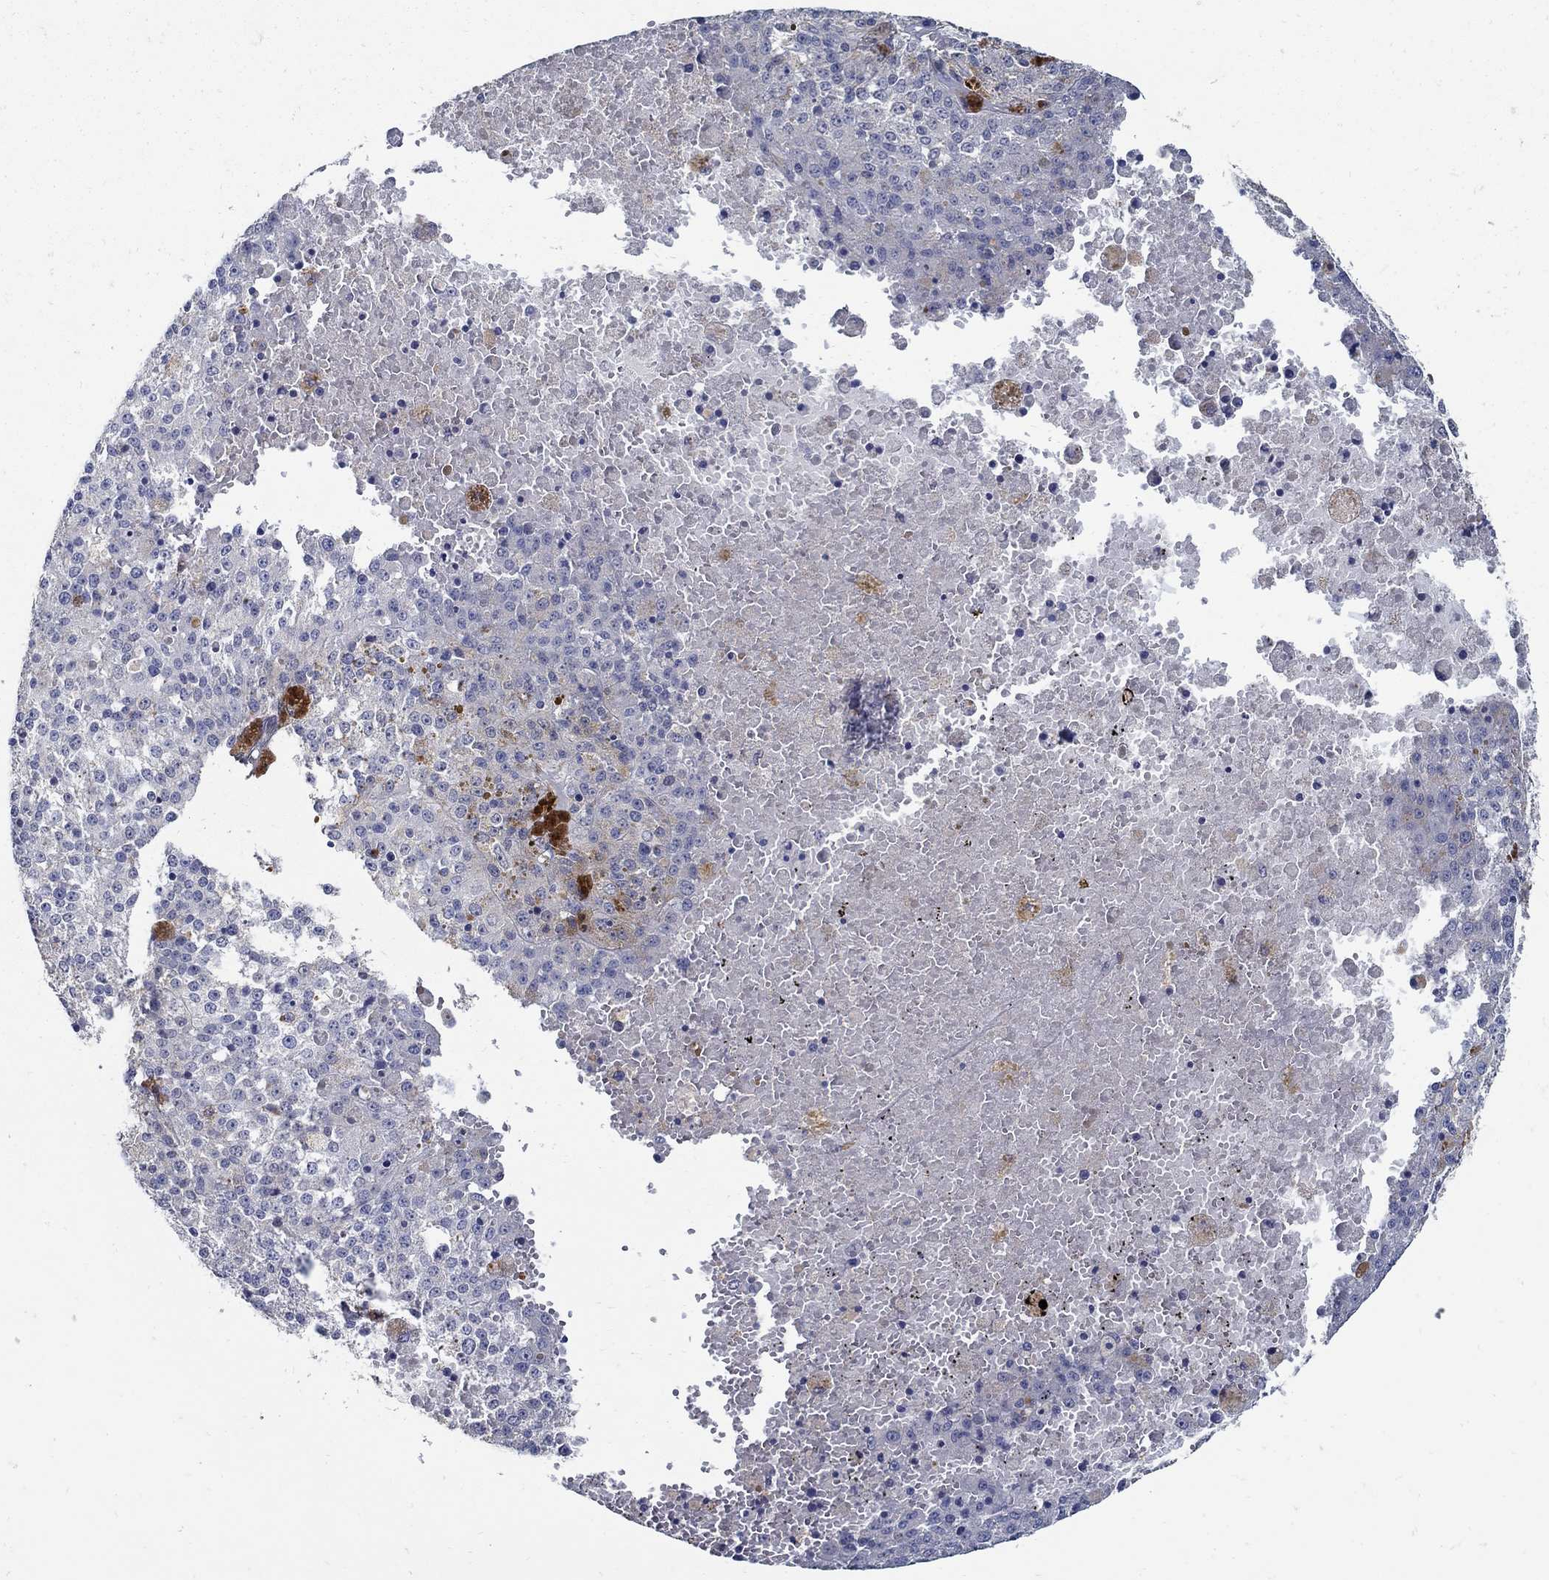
{"staining": {"intensity": "negative", "quantity": "none", "location": "none"}, "tissue": "melanoma", "cell_type": "Tumor cells", "image_type": "cancer", "snomed": [{"axis": "morphology", "description": "Malignant melanoma, Metastatic site"}, {"axis": "topography", "description": "Lymph node"}], "caption": "IHC of human melanoma shows no expression in tumor cells. The staining is performed using DAB (3,3'-diaminobenzidine) brown chromogen with nuclei counter-stained in using hematoxylin.", "gene": "MTHFR", "patient": {"sex": "female", "age": 64}}